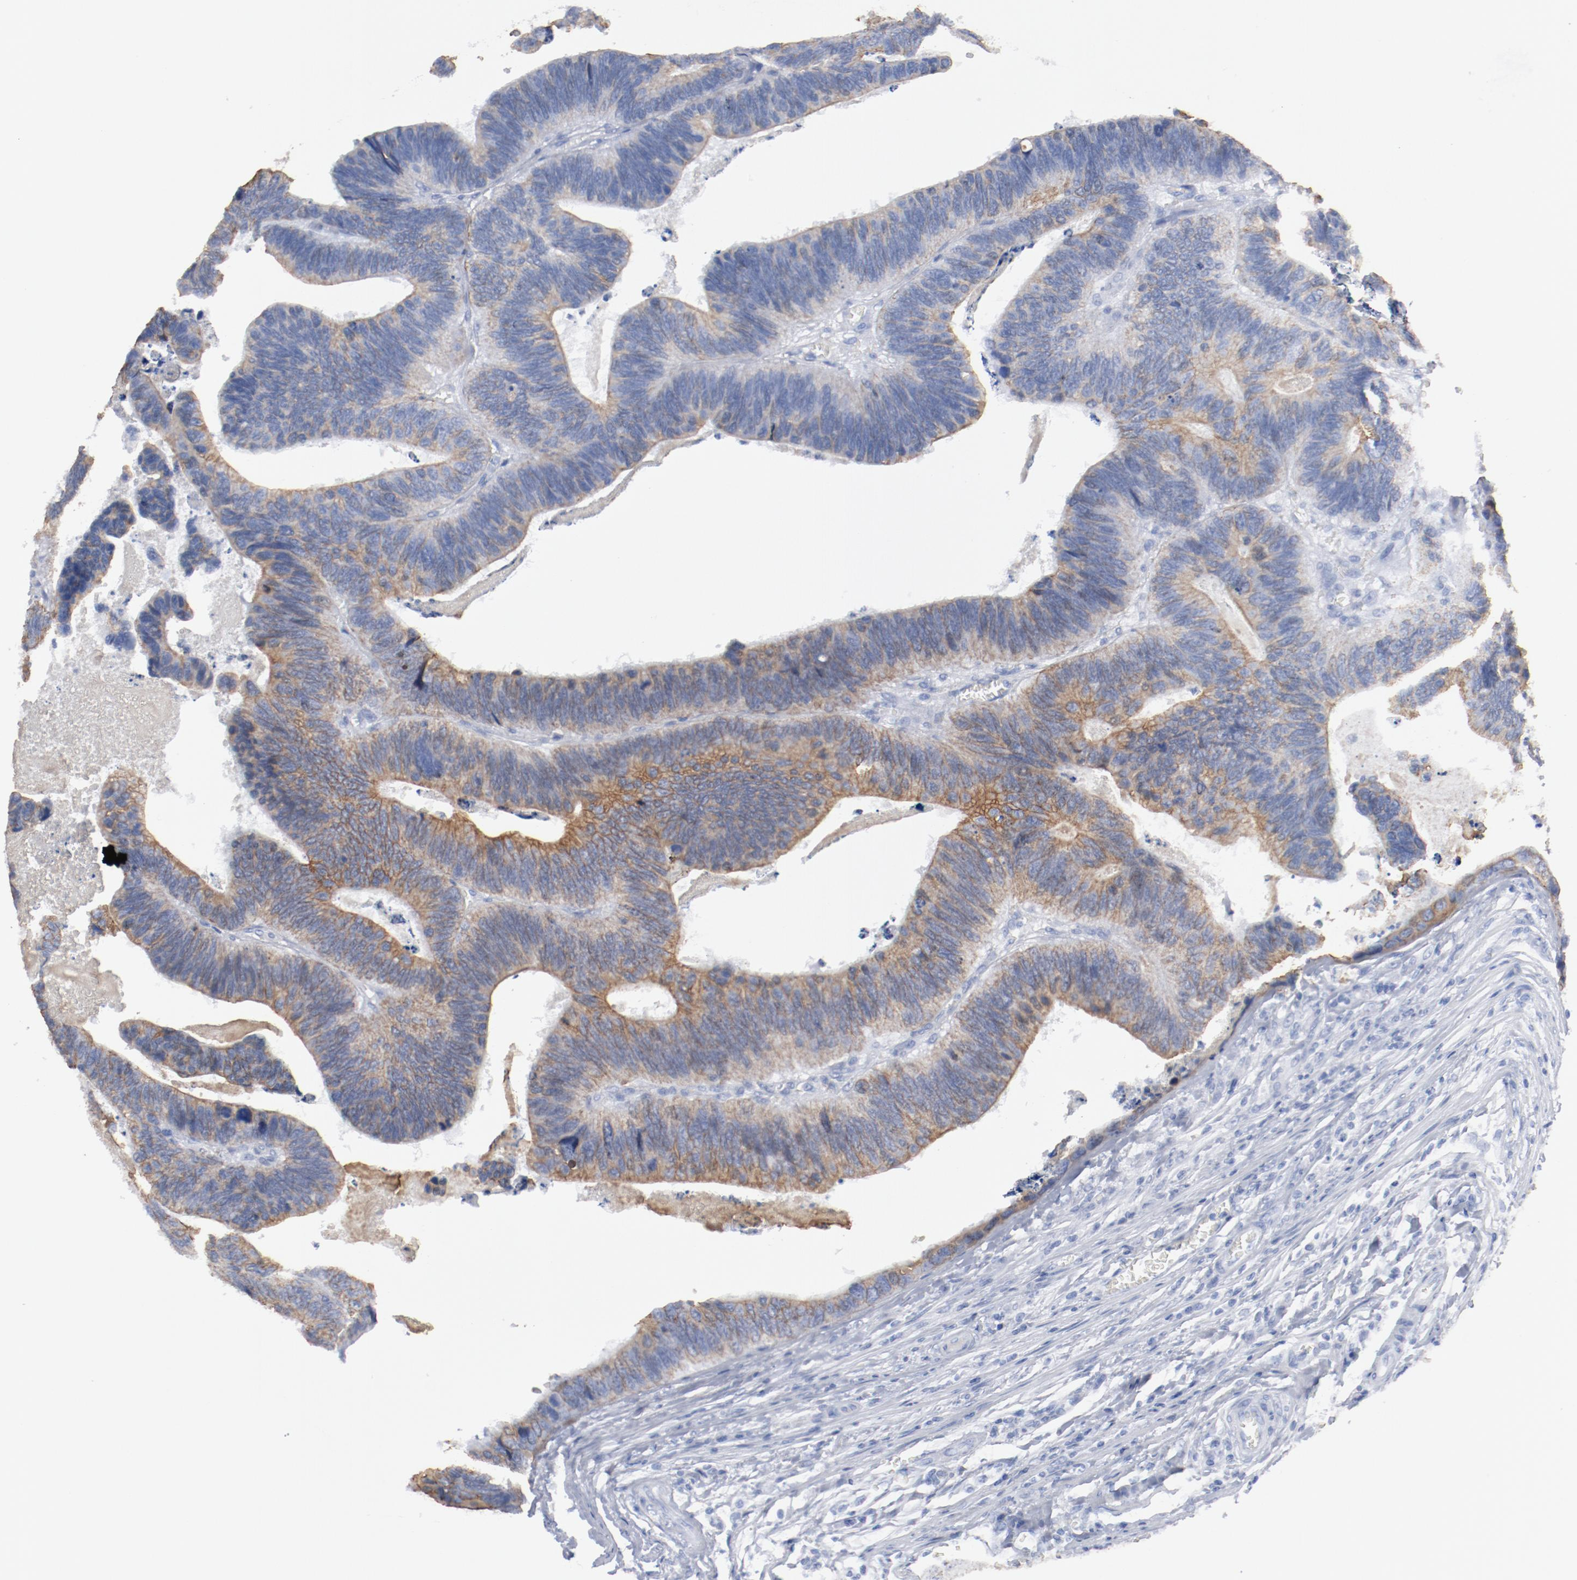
{"staining": {"intensity": "moderate", "quantity": ">75%", "location": "cytoplasmic/membranous"}, "tissue": "colorectal cancer", "cell_type": "Tumor cells", "image_type": "cancer", "snomed": [{"axis": "morphology", "description": "Adenocarcinoma, NOS"}, {"axis": "topography", "description": "Colon"}], "caption": "Human colorectal adenocarcinoma stained with a brown dye reveals moderate cytoplasmic/membranous positive staining in approximately >75% of tumor cells.", "gene": "TSPAN6", "patient": {"sex": "male", "age": 72}}